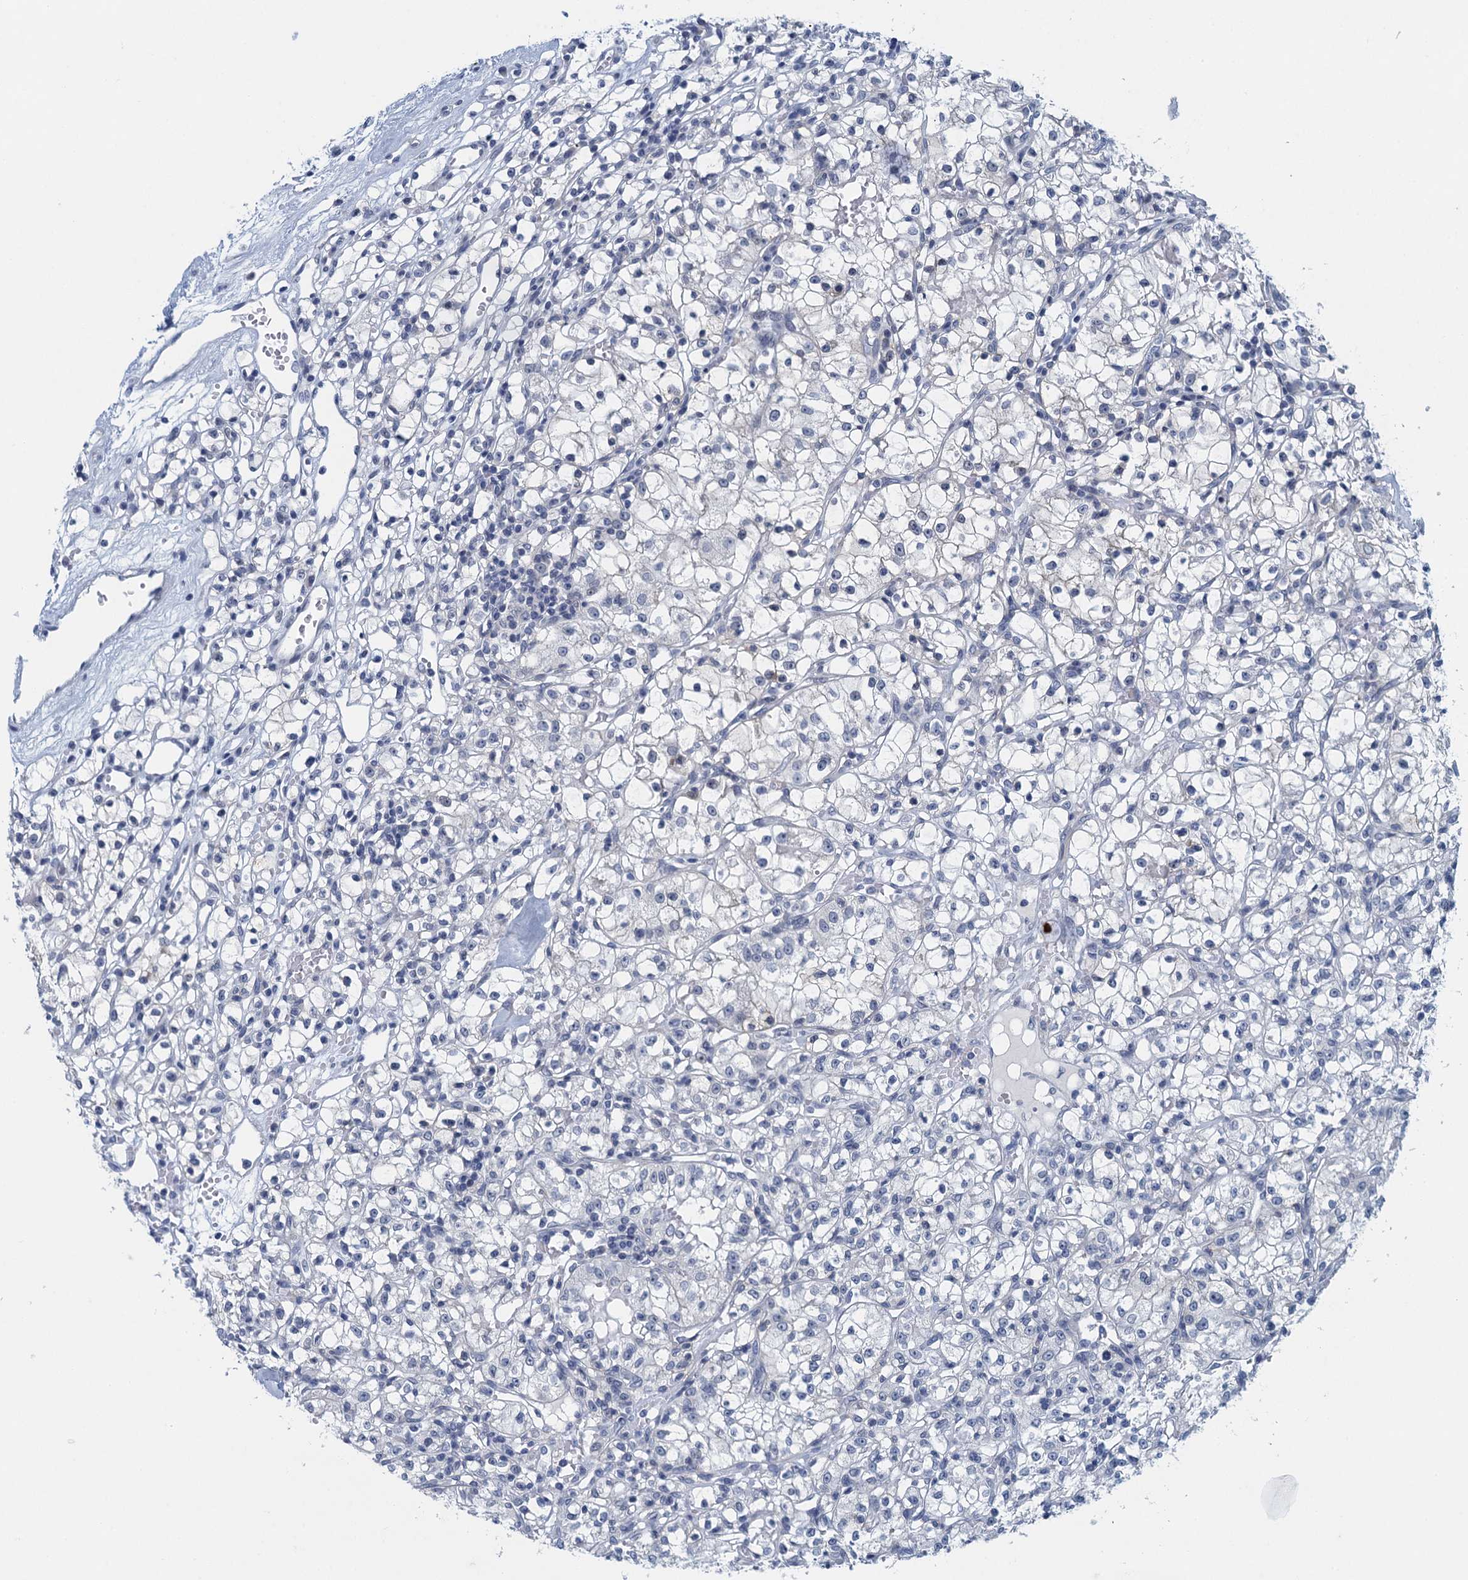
{"staining": {"intensity": "negative", "quantity": "none", "location": "none"}, "tissue": "renal cancer", "cell_type": "Tumor cells", "image_type": "cancer", "snomed": [{"axis": "morphology", "description": "Adenocarcinoma, NOS"}, {"axis": "topography", "description": "Kidney"}], "caption": "Protein analysis of renal adenocarcinoma shows no significant positivity in tumor cells. (IHC, brightfield microscopy, high magnification).", "gene": "ENSG00000131152", "patient": {"sex": "female", "age": 59}}